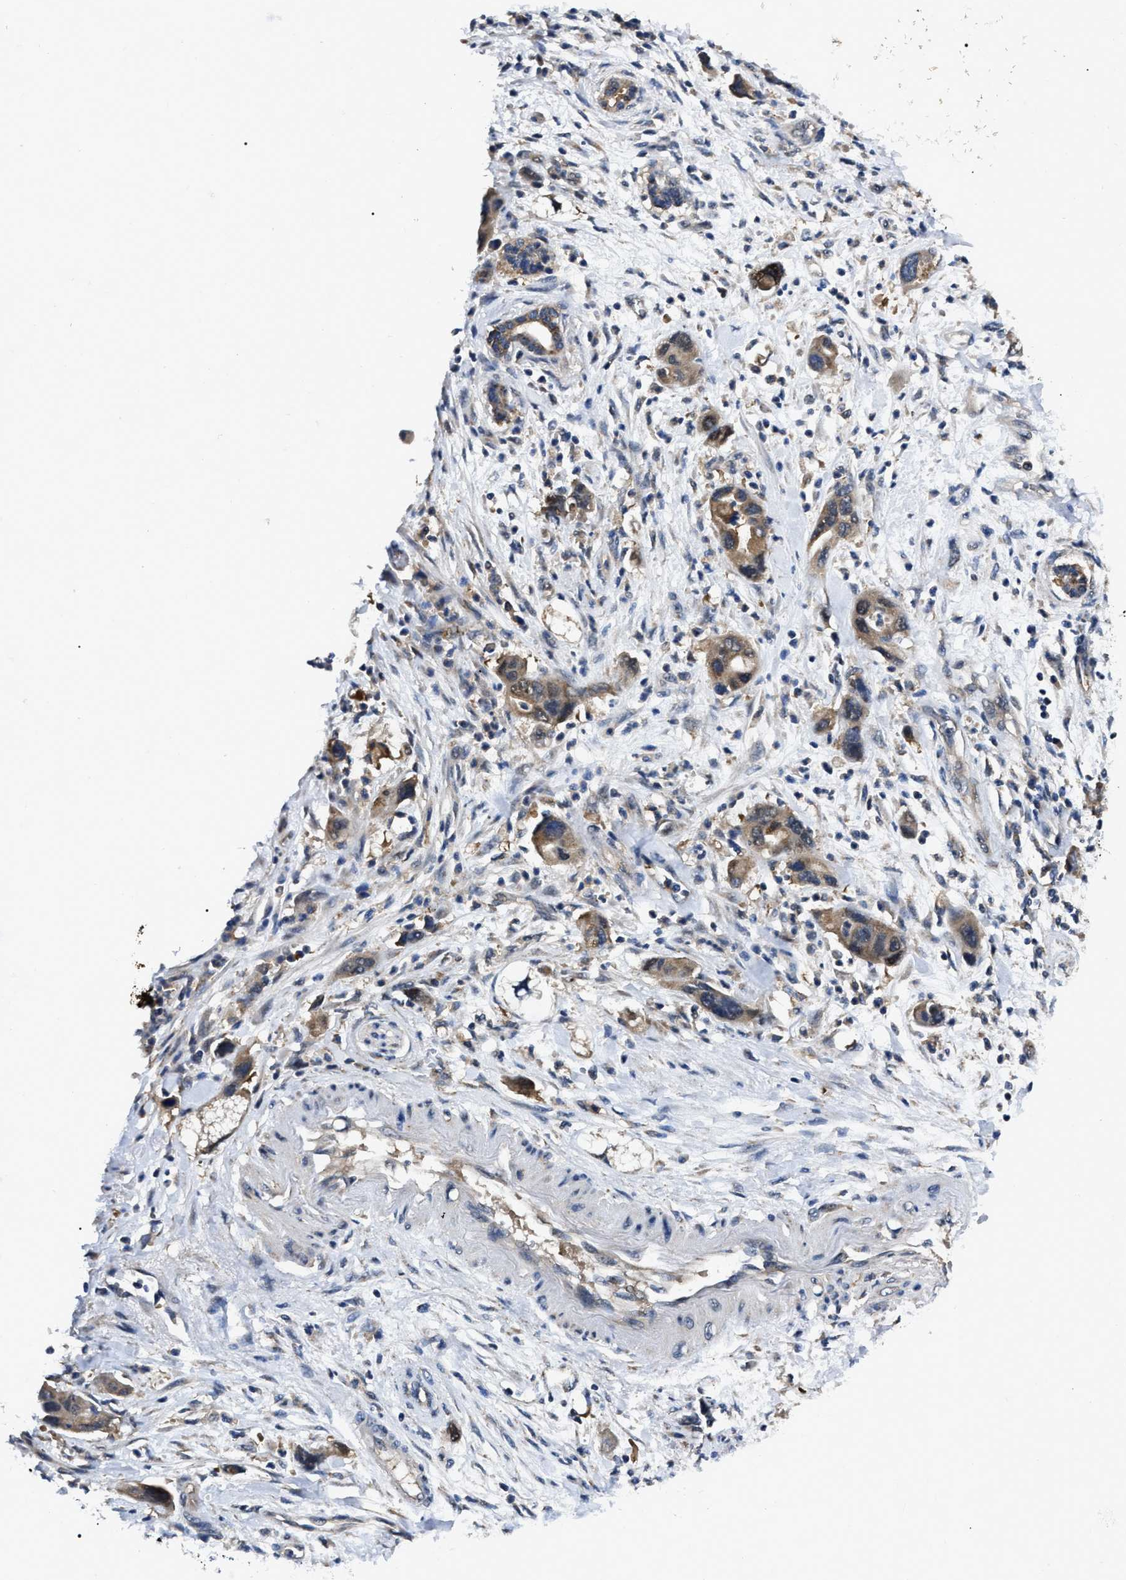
{"staining": {"intensity": "moderate", "quantity": ">75%", "location": "cytoplasmic/membranous"}, "tissue": "pancreatic cancer", "cell_type": "Tumor cells", "image_type": "cancer", "snomed": [{"axis": "morphology", "description": "Normal tissue, NOS"}, {"axis": "morphology", "description": "Adenocarcinoma, NOS"}, {"axis": "topography", "description": "Pancreas"}], "caption": "There is medium levels of moderate cytoplasmic/membranous staining in tumor cells of pancreatic cancer (adenocarcinoma), as demonstrated by immunohistochemical staining (brown color).", "gene": "GET4", "patient": {"sex": "female", "age": 71}}